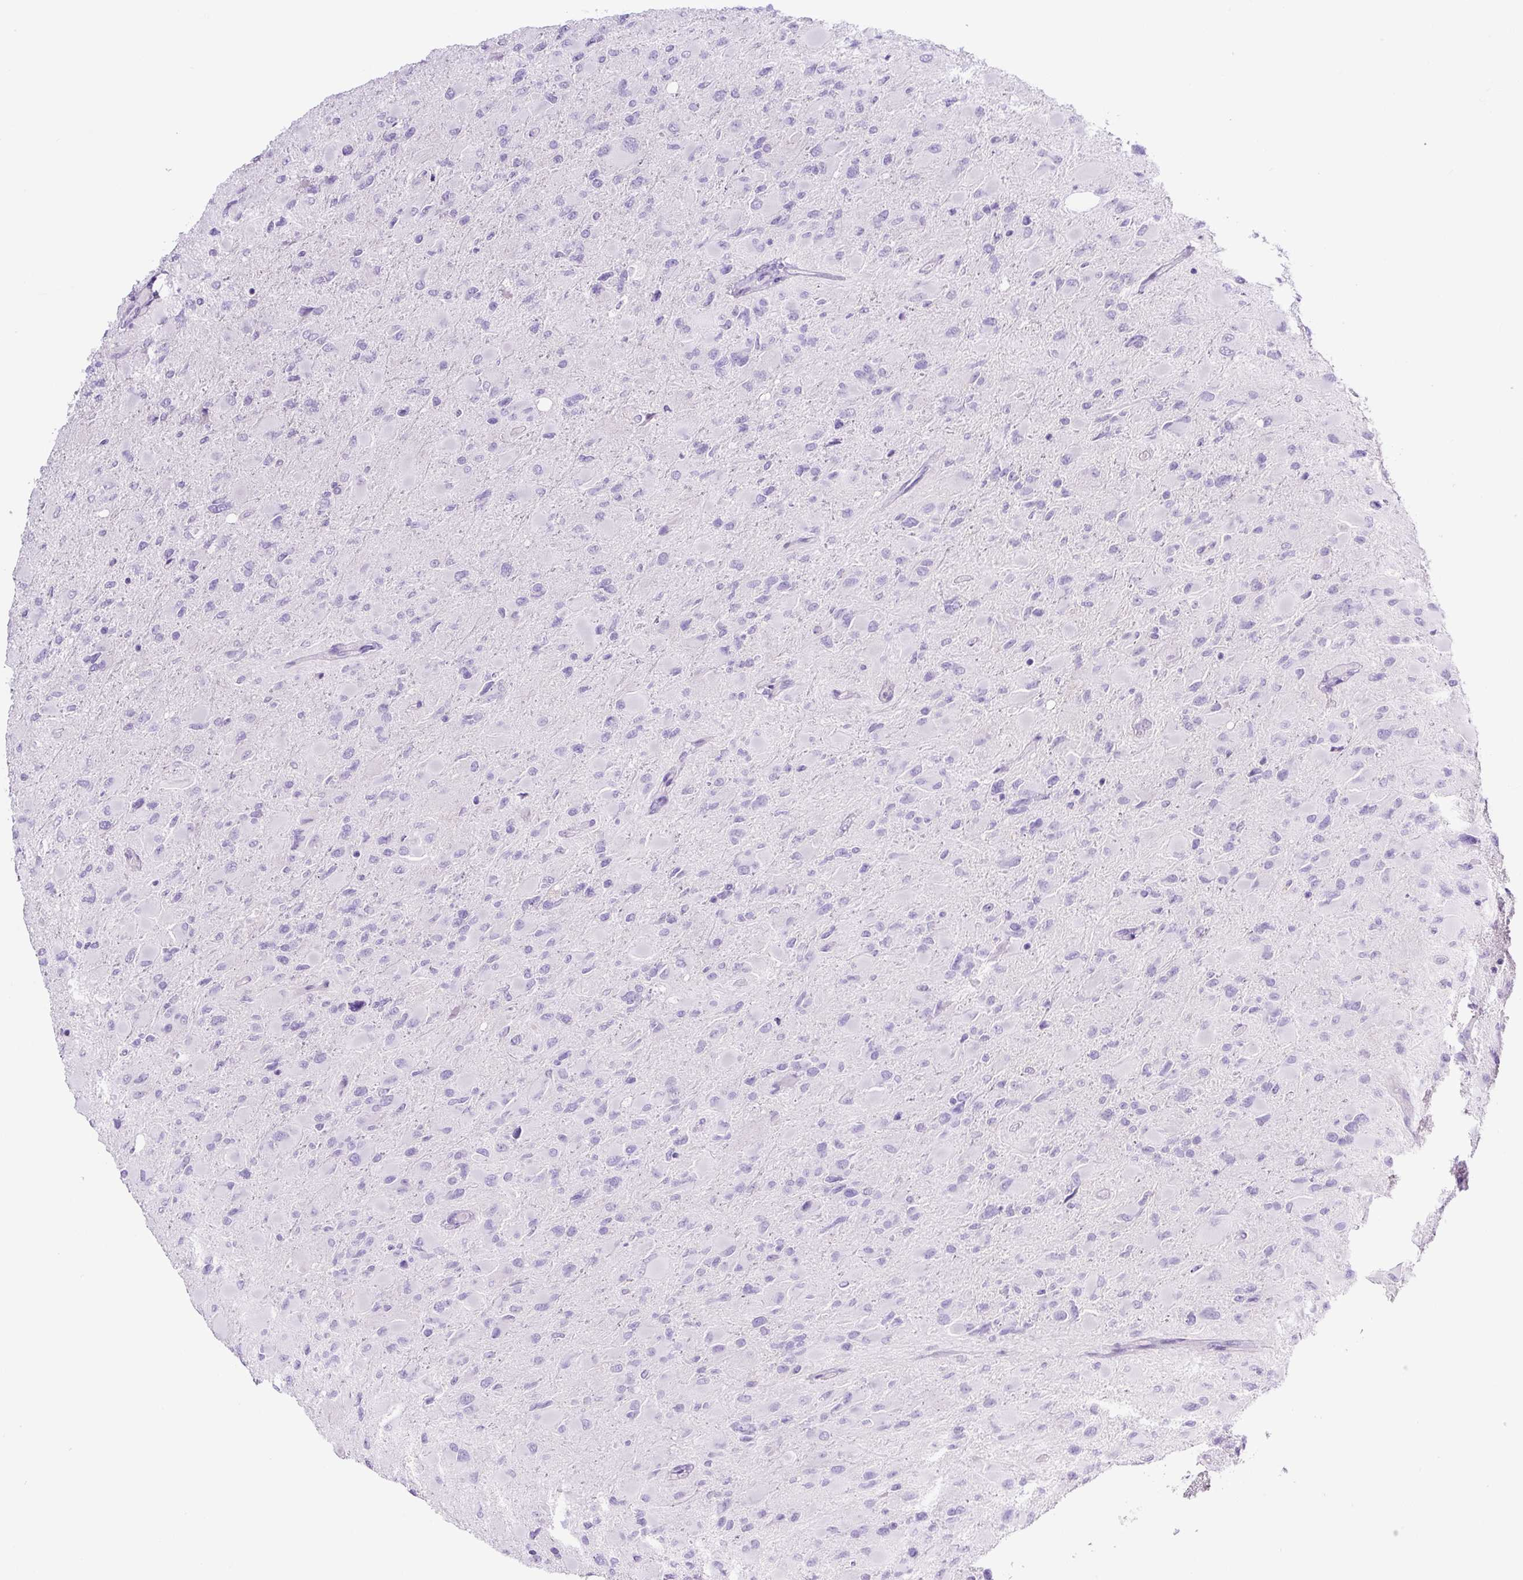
{"staining": {"intensity": "negative", "quantity": "none", "location": "none"}, "tissue": "glioma", "cell_type": "Tumor cells", "image_type": "cancer", "snomed": [{"axis": "morphology", "description": "Glioma, malignant, High grade"}, {"axis": "topography", "description": "Cerebral cortex"}], "caption": "Glioma was stained to show a protein in brown. There is no significant staining in tumor cells.", "gene": "RNF212B", "patient": {"sex": "female", "age": 36}}